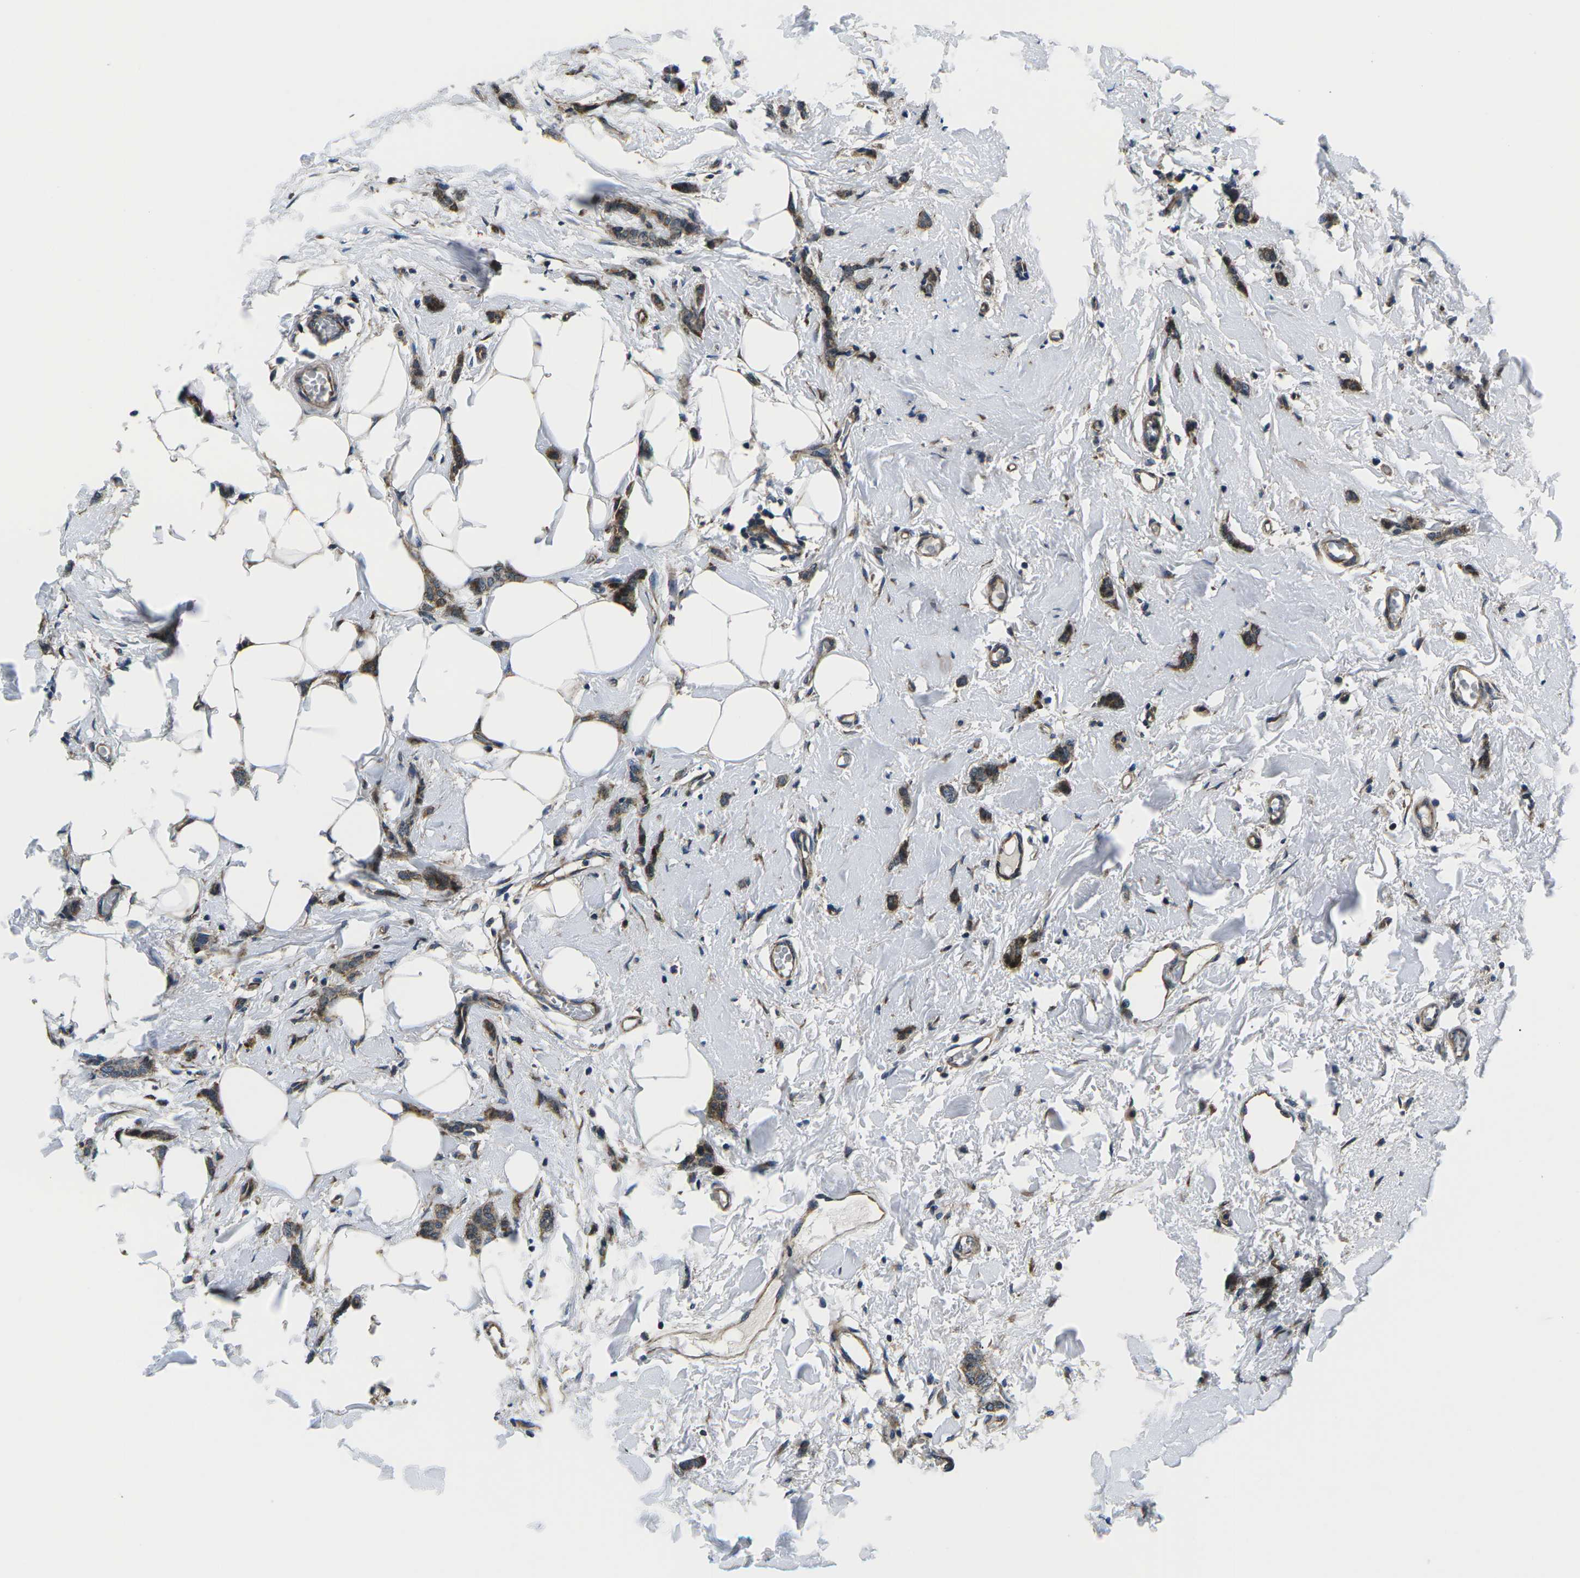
{"staining": {"intensity": "moderate", "quantity": ">75%", "location": "cytoplasmic/membranous"}, "tissue": "breast cancer", "cell_type": "Tumor cells", "image_type": "cancer", "snomed": [{"axis": "morphology", "description": "Lobular carcinoma"}, {"axis": "topography", "description": "Skin"}, {"axis": "topography", "description": "Breast"}], "caption": "Immunohistochemistry (IHC) histopathology image of neoplastic tissue: human lobular carcinoma (breast) stained using immunohistochemistry displays medium levels of moderate protein expression localized specifically in the cytoplasmic/membranous of tumor cells, appearing as a cytoplasmic/membranous brown color.", "gene": "EIF4E", "patient": {"sex": "female", "age": 46}}